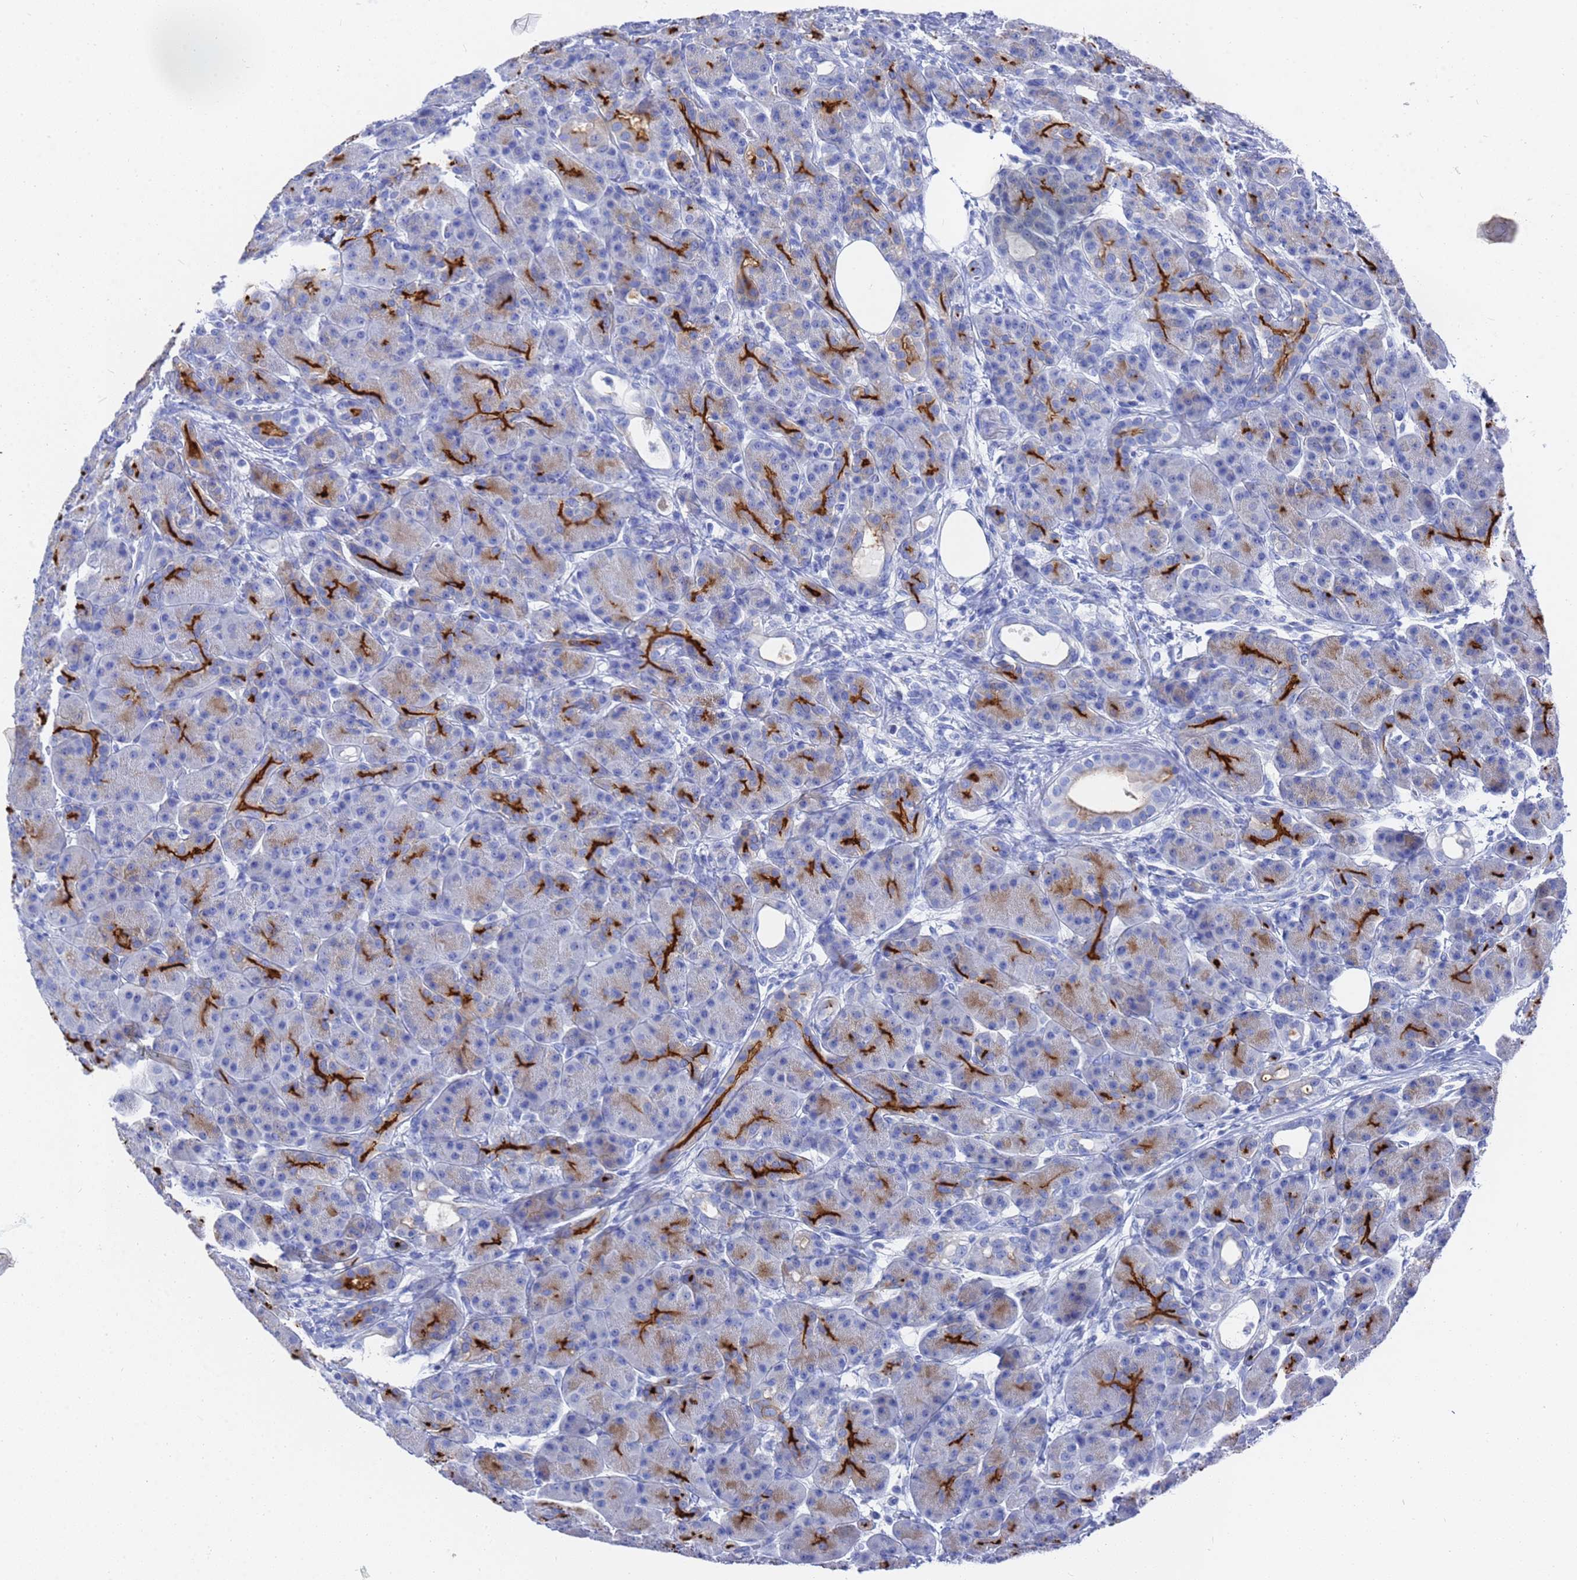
{"staining": {"intensity": "strong", "quantity": "<25%", "location": "cytoplasmic/membranous"}, "tissue": "pancreas", "cell_type": "Exocrine glandular cells", "image_type": "normal", "snomed": [{"axis": "morphology", "description": "Normal tissue, NOS"}, {"axis": "topography", "description": "Pancreas"}], "caption": "Protein staining of normal pancreas displays strong cytoplasmic/membranous expression in about <25% of exocrine glandular cells.", "gene": "GGT1", "patient": {"sex": "male", "age": 63}}